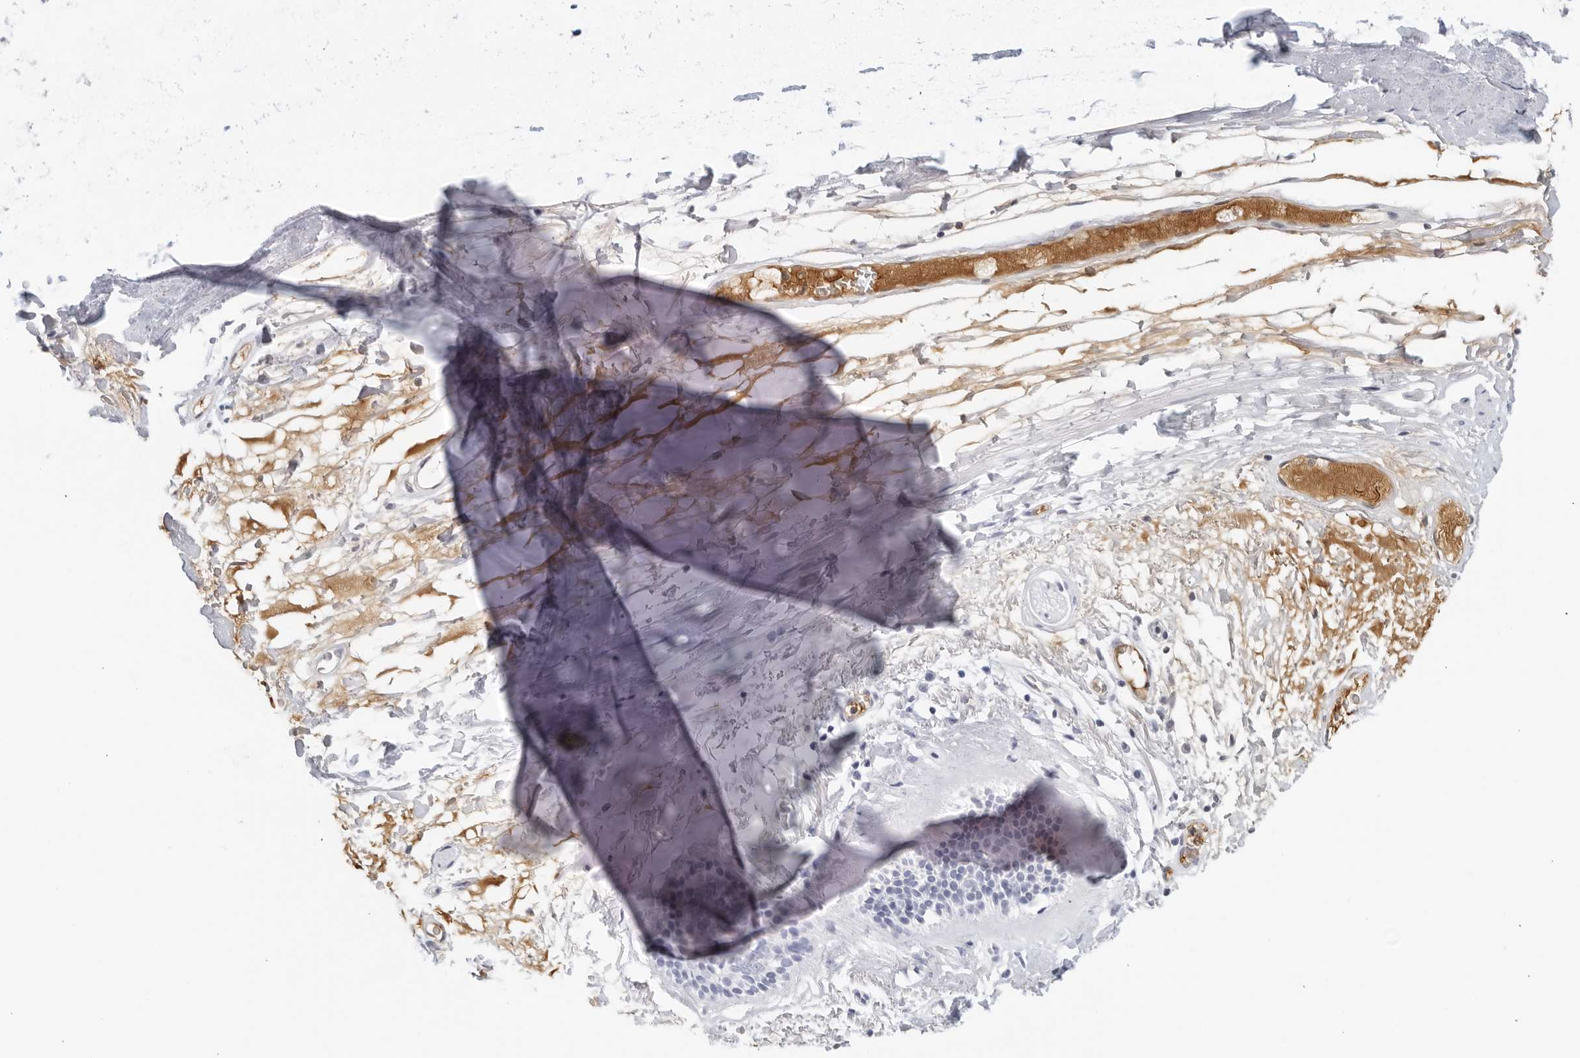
{"staining": {"intensity": "negative", "quantity": "none", "location": "none"}, "tissue": "adipose tissue", "cell_type": "Adipocytes", "image_type": "normal", "snomed": [{"axis": "morphology", "description": "Normal tissue, NOS"}, {"axis": "topography", "description": "Cartilage tissue"}], "caption": "Adipose tissue was stained to show a protein in brown. There is no significant expression in adipocytes. Brightfield microscopy of IHC stained with DAB (brown) and hematoxylin (blue), captured at high magnification.", "gene": "FGG", "patient": {"sex": "female", "age": 63}}